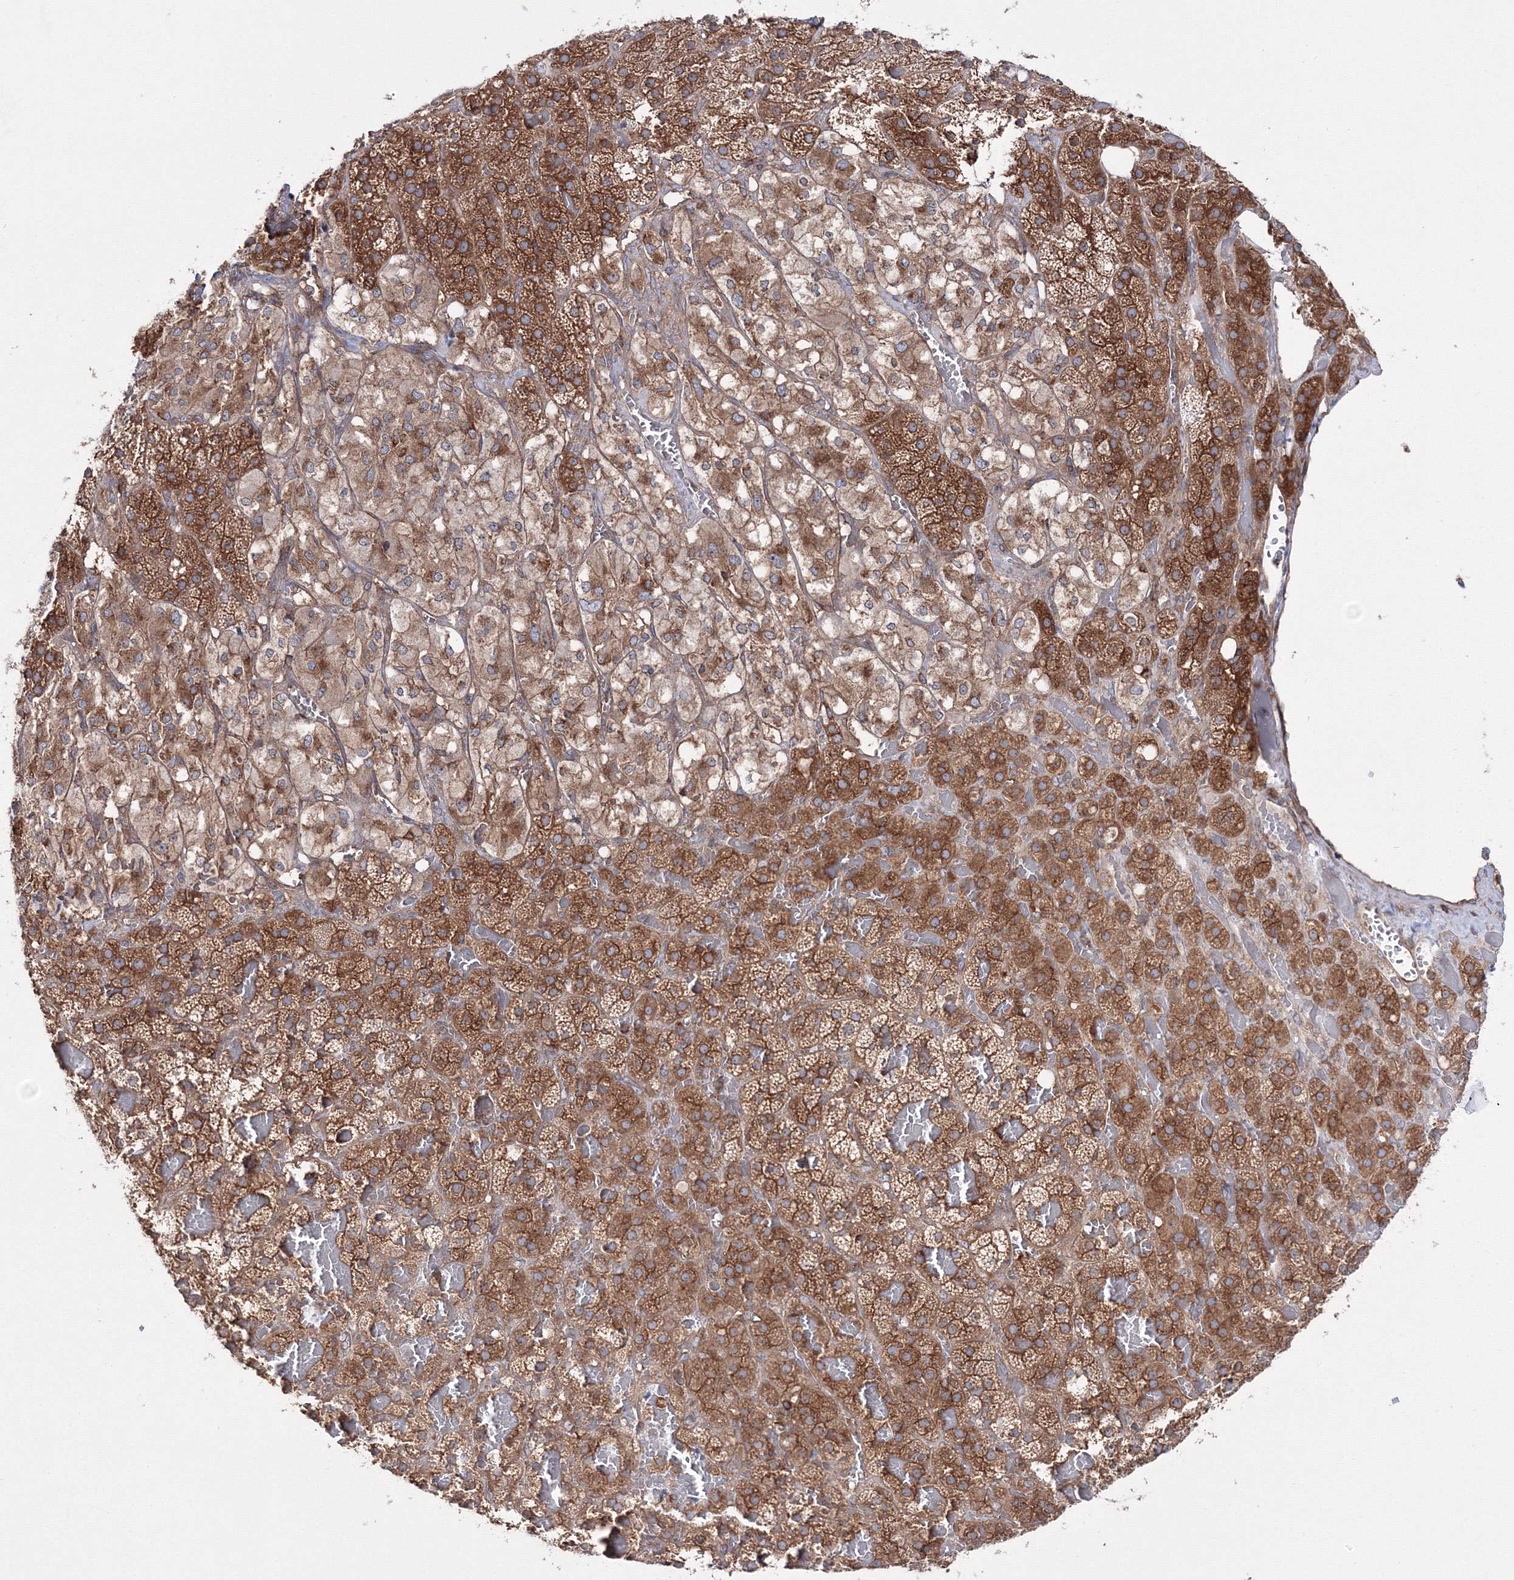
{"staining": {"intensity": "moderate", "quantity": ">75%", "location": "cytoplasmic/membranous"}, "tissue": "adrenal gland", "cell_type": "Glandular cells", "image_type": "normal", "snomed": [{"axis": "morphology", "description": "Normal tissue, NOS"}, {"axis": "topography", "description": "Adrenal gland"}], "caption": "High-power microscopy captured an immunohistochemistry (IHC) histopathology image of unremarkable adrenal gland, revealing moderate cytoplasmic/membranous positivity in approximately >75% of glandular cells.", "gene": "HARS1", "patient": {"sex": "female", "age": 59}}